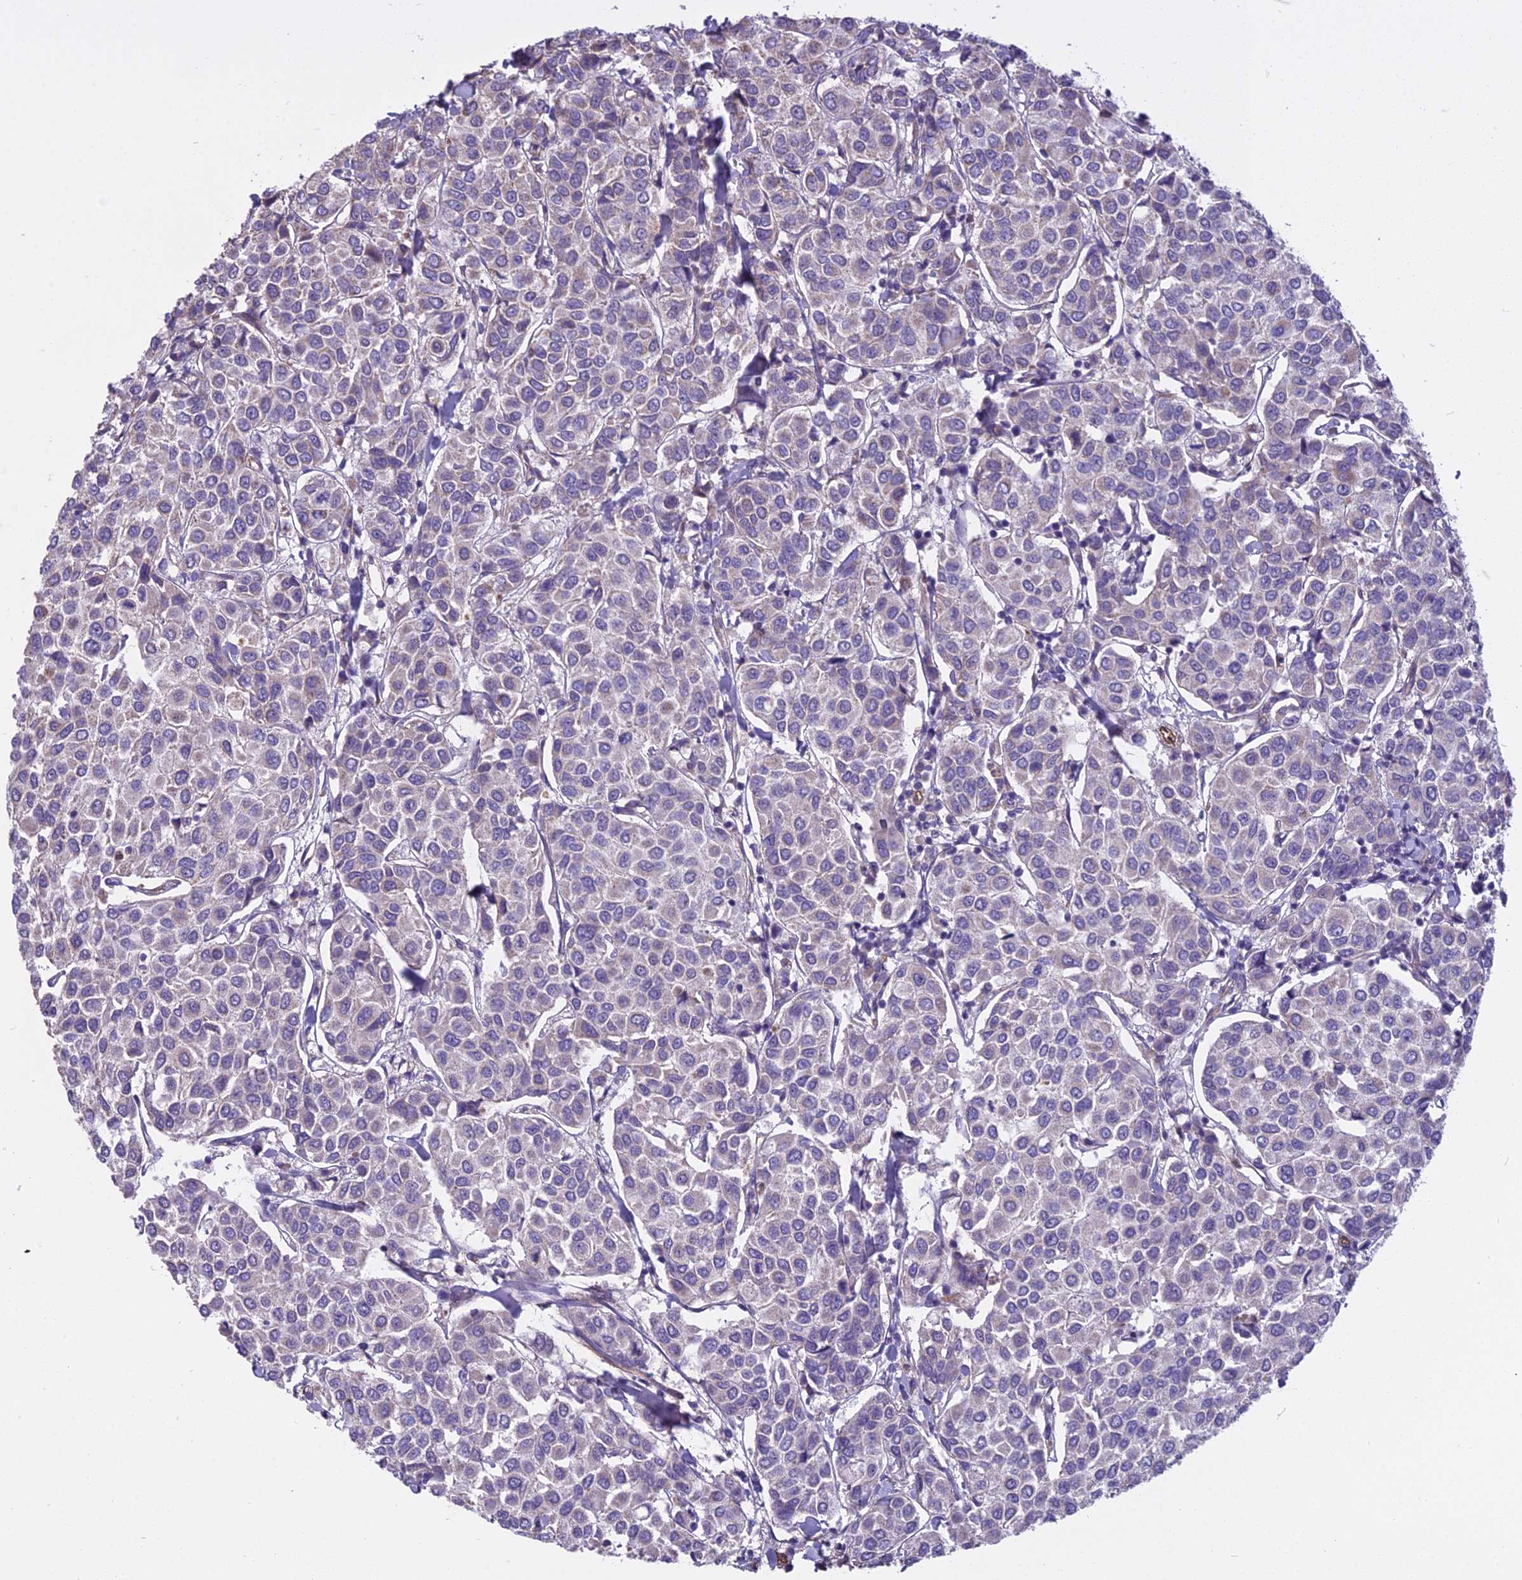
{"staining": {"intensity": "negative", "quantity": "none", "location": "none"}, "tissue": "breast cancer", "cell_type": "Tumor cells", "image_type": "cancer", "snomed": [{"axis": "morphology", "description": "Duct carcinoma"}, {"axis": "topography", "description": "Breast"}], "caption": "This micrograph is of breast infiltrating ductal carcinoma stained with immunohistochemistry to label a protein in brown with the nuclei are counter-stained blue. There is no positivity in tumor cells.", "gene": "DUS2", "patient": {"sex": "female", "age": 55}}